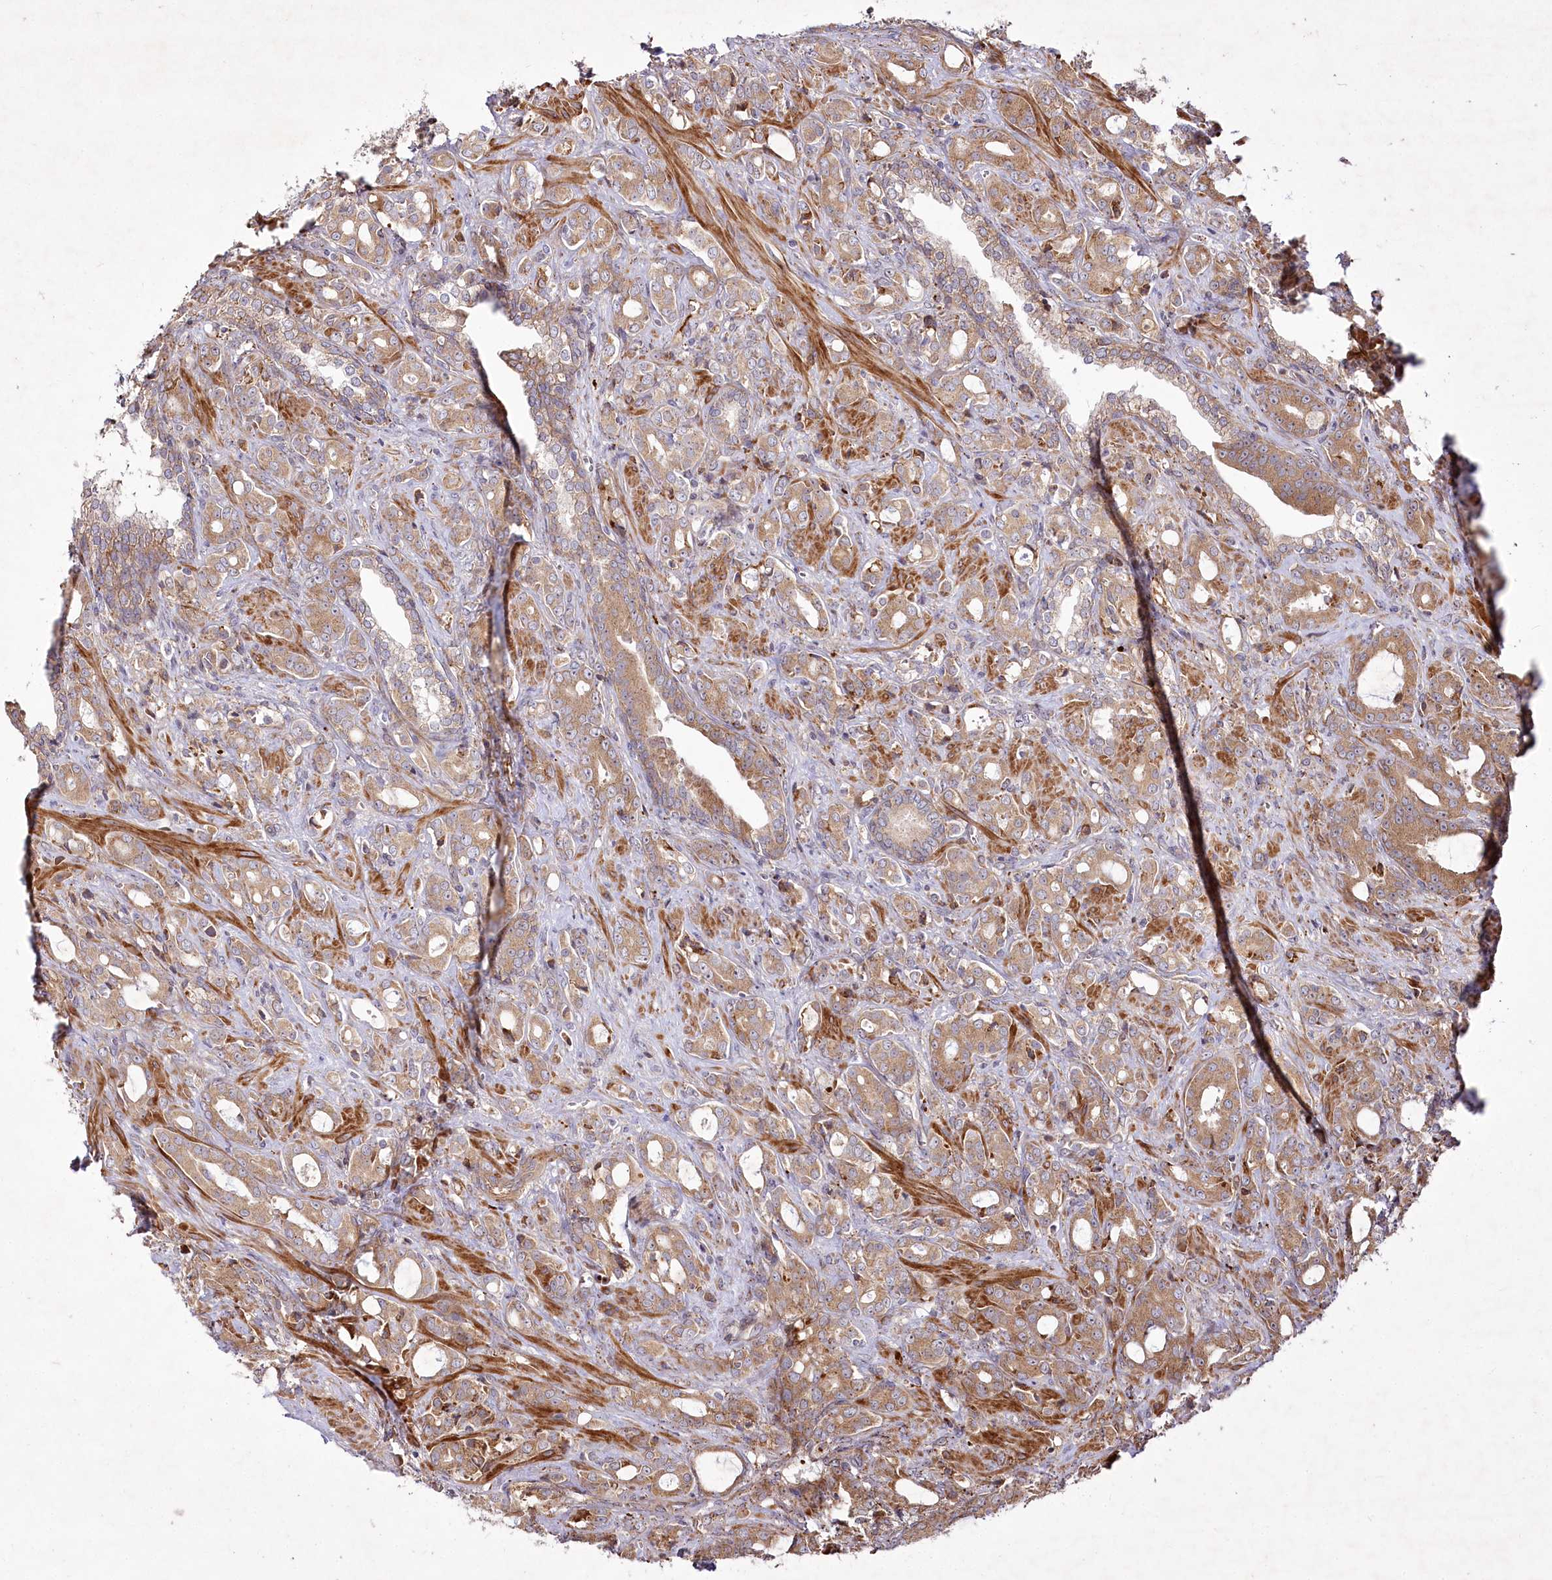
{"staining": {"intensity": "moderate", "quantity": ">75%", "location": "cytoplasmic/membranous"}, "tissue": "prostate cancer", "cell_type": "Tumor cells", "image_type": "cancer", "snomed": [{"axis": "morphology", "description": "Adenocarcinoma, High grade"}, {"axis": "topography", "description": "Prostate"}], "caption": "IHC of prostate cancer demonstrates medium levels of moderate cytoplasmic/membranous staining in approximately >75% of tumor cells. (Brightfield microscopy of DAB IHC at high magnification).", "gene": "PSTK", "patient": {"sex": "male", "age": 72}}